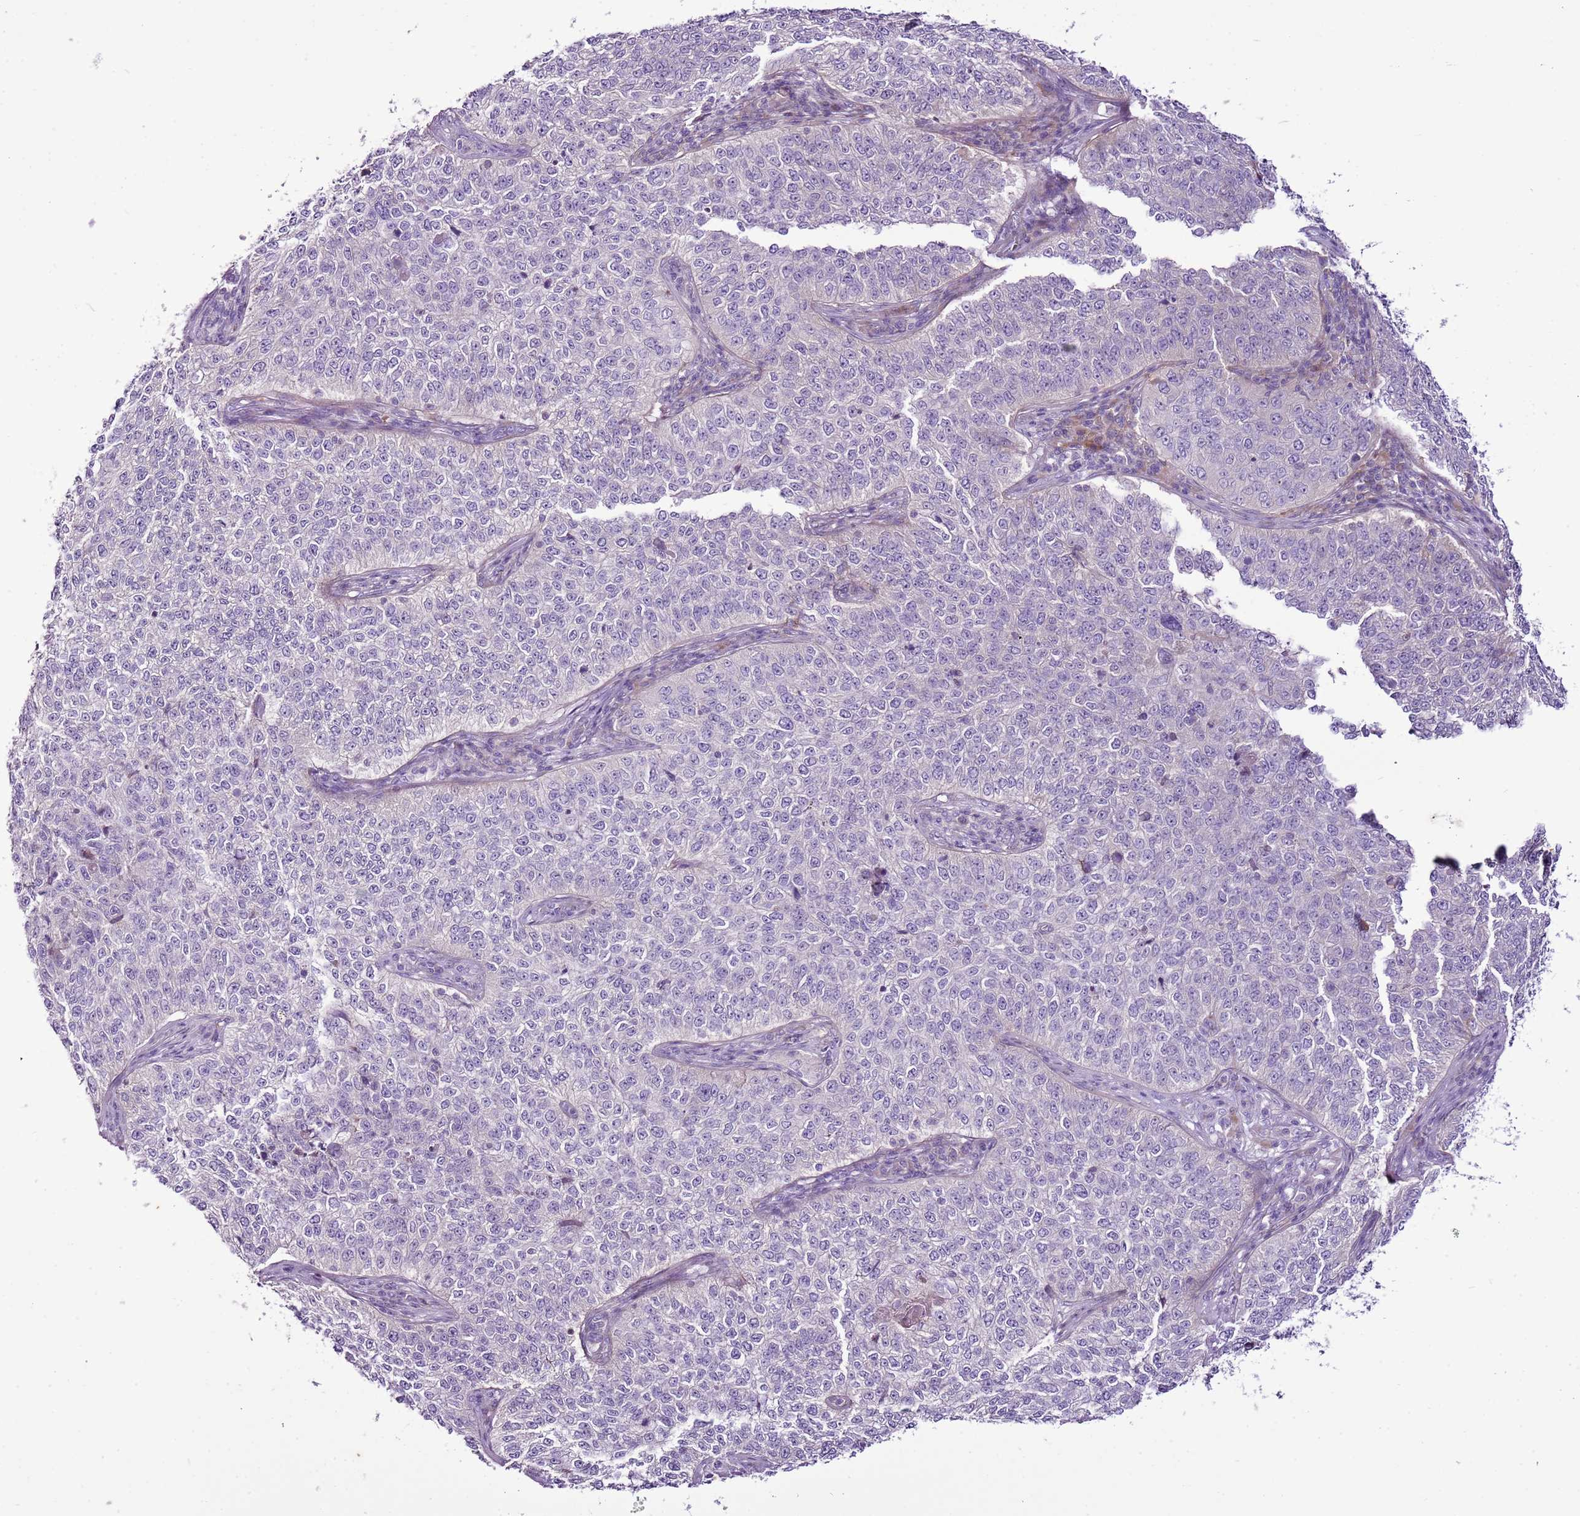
{"staining": {"intensity": "negative", "quantity": "none", "location": "none"}, "tissue": "cervical cancer", "cell_type": "Tumor cells", "image_type": "cancer", "snomed": [{"axis": "morphology", "description": "Squamous cell carcinoma, NOS"}, {"axis": "topography", "description": "Cervix"}], "caption": "Protein analysis of squamous cell carcinoma (cervical) reveals no significant staining in tumor cells. (Stains: DAB immunohistochemistry (IHC) with hematoxylin counter stain, Microscopy: brightfield microscopy at high magnification).", "gene": "CHAC2", "patient": {"sex": "female", "age": 35}}